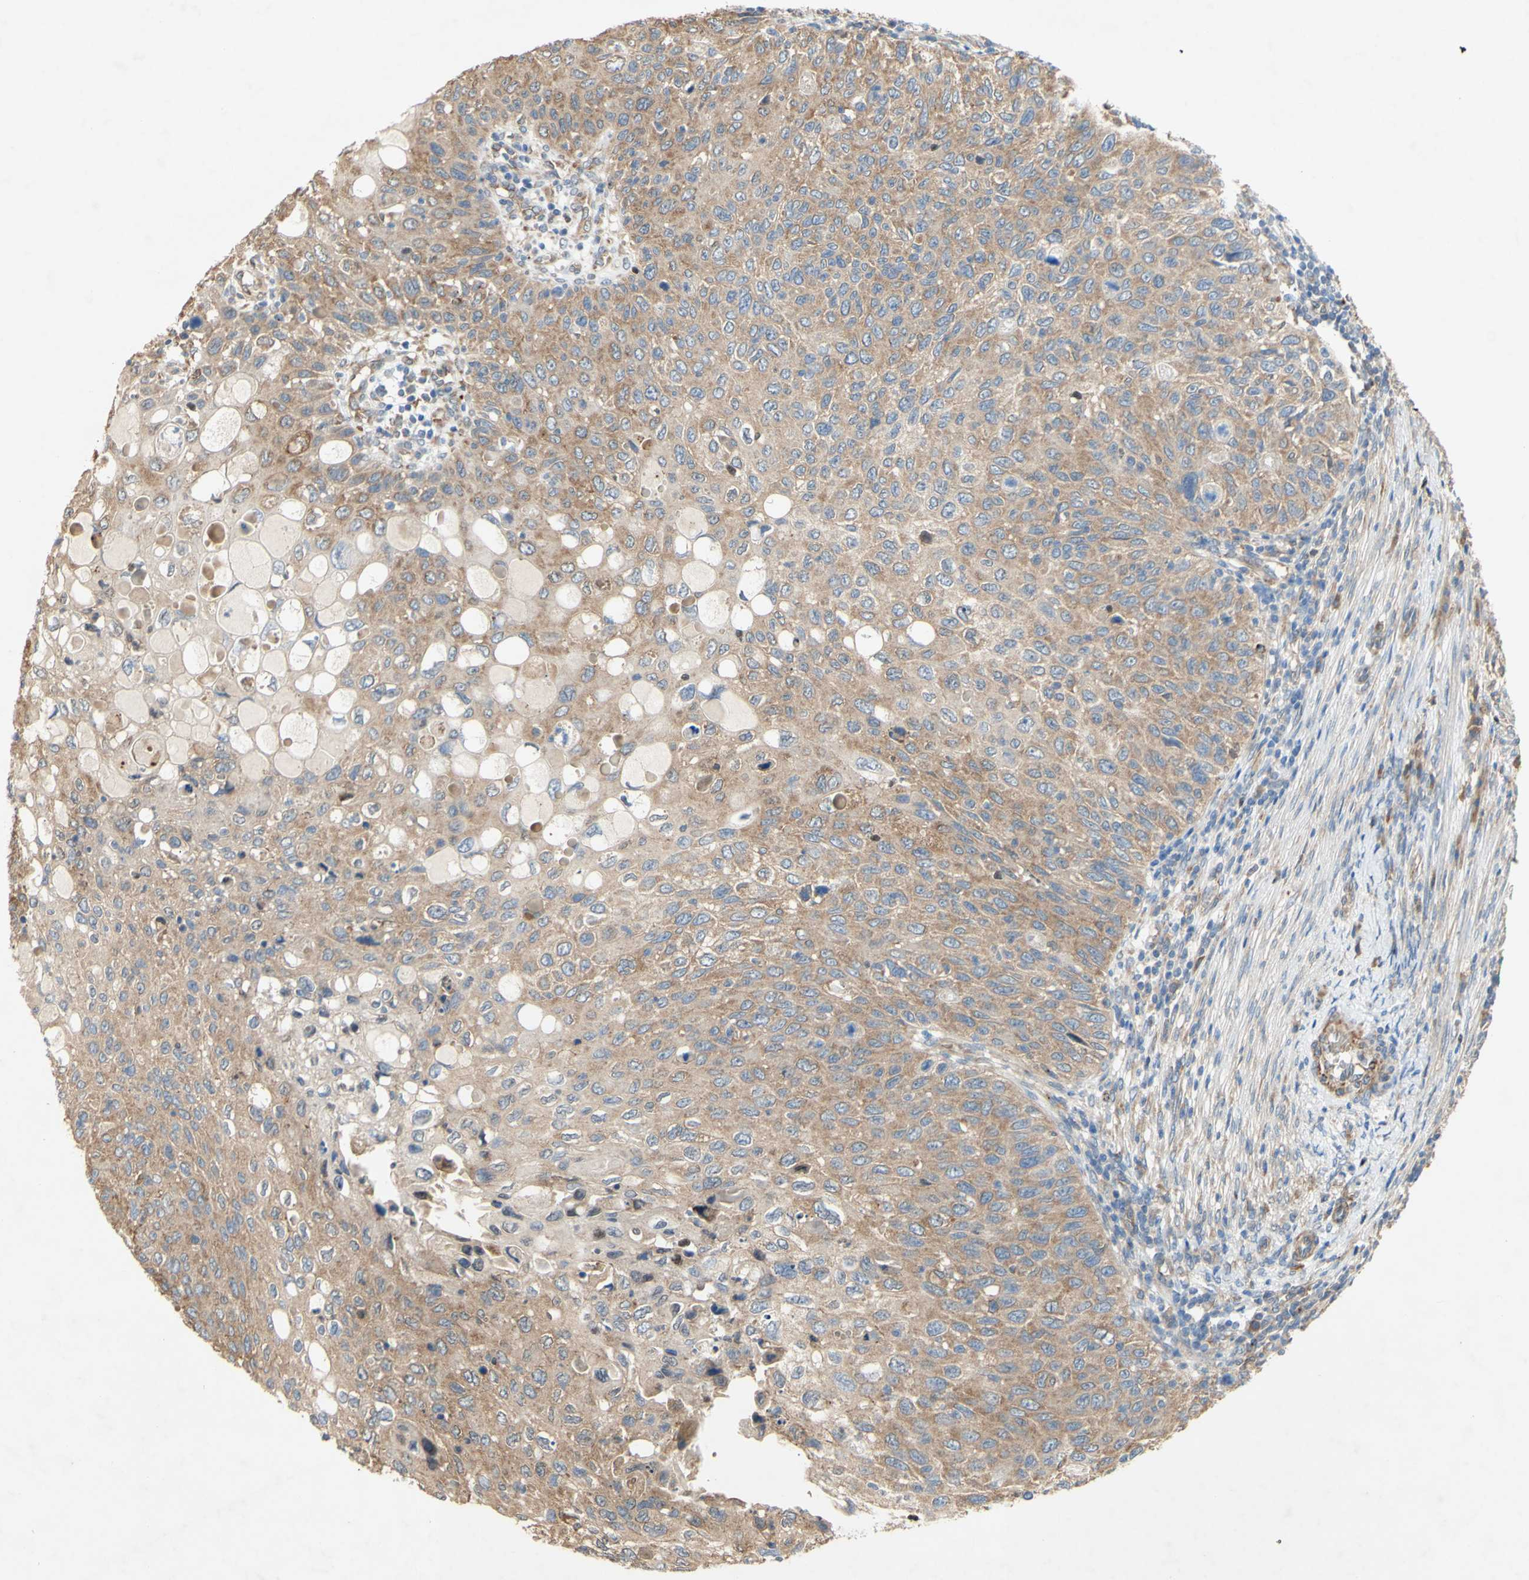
{"staining": {"intensity": "moderate", "quantity": ">75%", "location": "cytoplasmic/membranous"}, "tissue": "cervical cancer", "cell_type": "Tumor cells", "image_type": "cancer", "snomed": [{"axis": "morphology", "description": "Squamous cell carcinoma, NOS"}, {"axis": "topography", "description": "Cervix"}], "caption": "About >75% of tumor cells in human squamous cell carcinoma (cervical) demonstrate moderate cytoplasmic/membranous protein expression as visualized by brown immunohistochemical staining.", "gene": "PDGFB", "patient": {"sex": "female", "age": 70}}